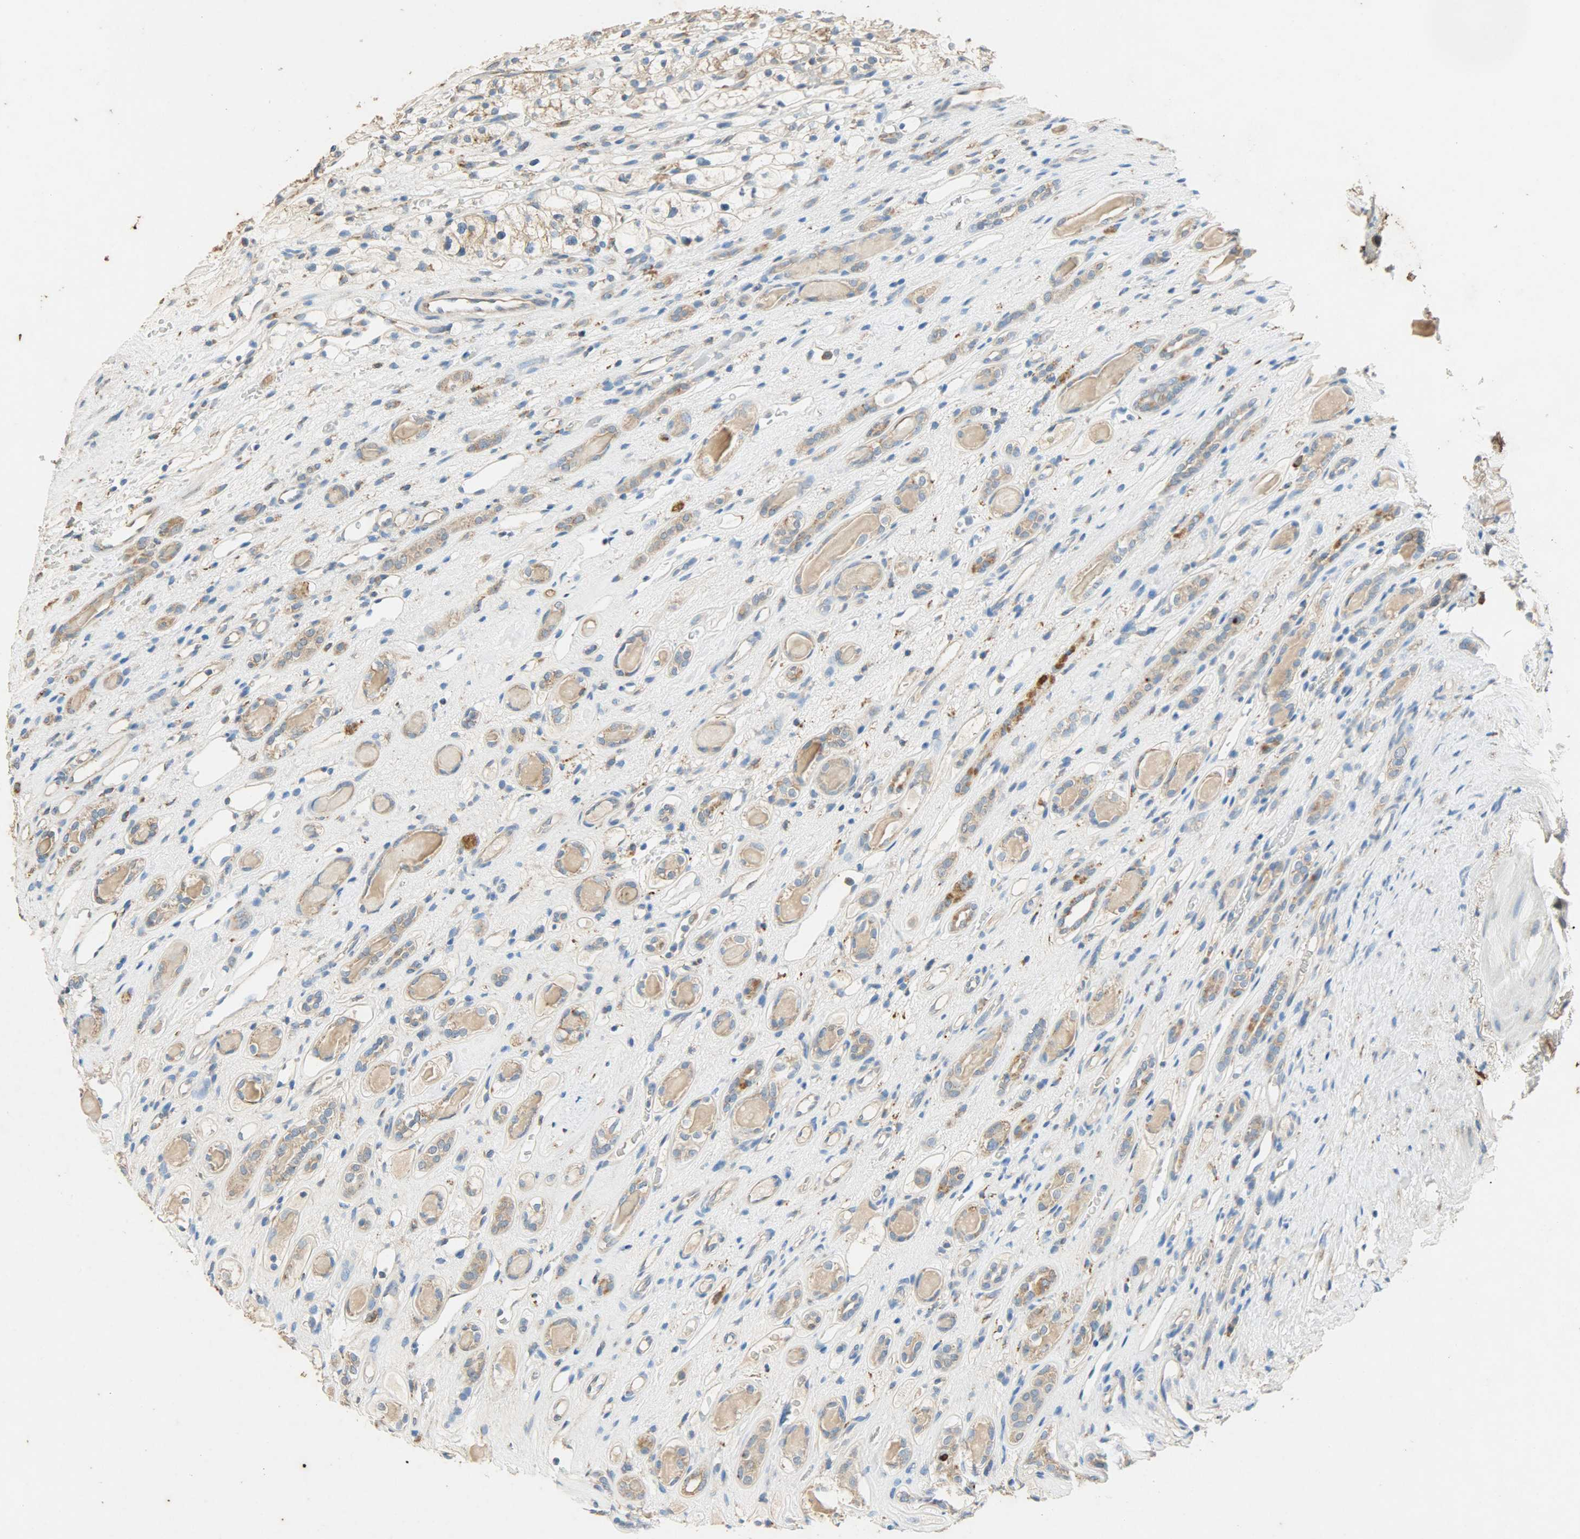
{"staining": {"intensity": "moderate", "quantity": "25%-75%", "location": "cytoplasmic/membranous"}, "tissue": "renal cancer", "cell_type": "Tumor cells", "image_type": "cancer", "snomed": [{"axis": "morphology", "description": "Adenocarcinoma, NOS"}, {"axis": "topography", "description": "Kidney"}], "caption": "This image exhibits immunohistochemistry staining of adenocarcinoma (renal), with medium moderate cytoplasmic/membranous staining in about 25%-75% of tumor cells.", "gene": "HSPA5", "patient": {"sex": "female", "age": 60}}